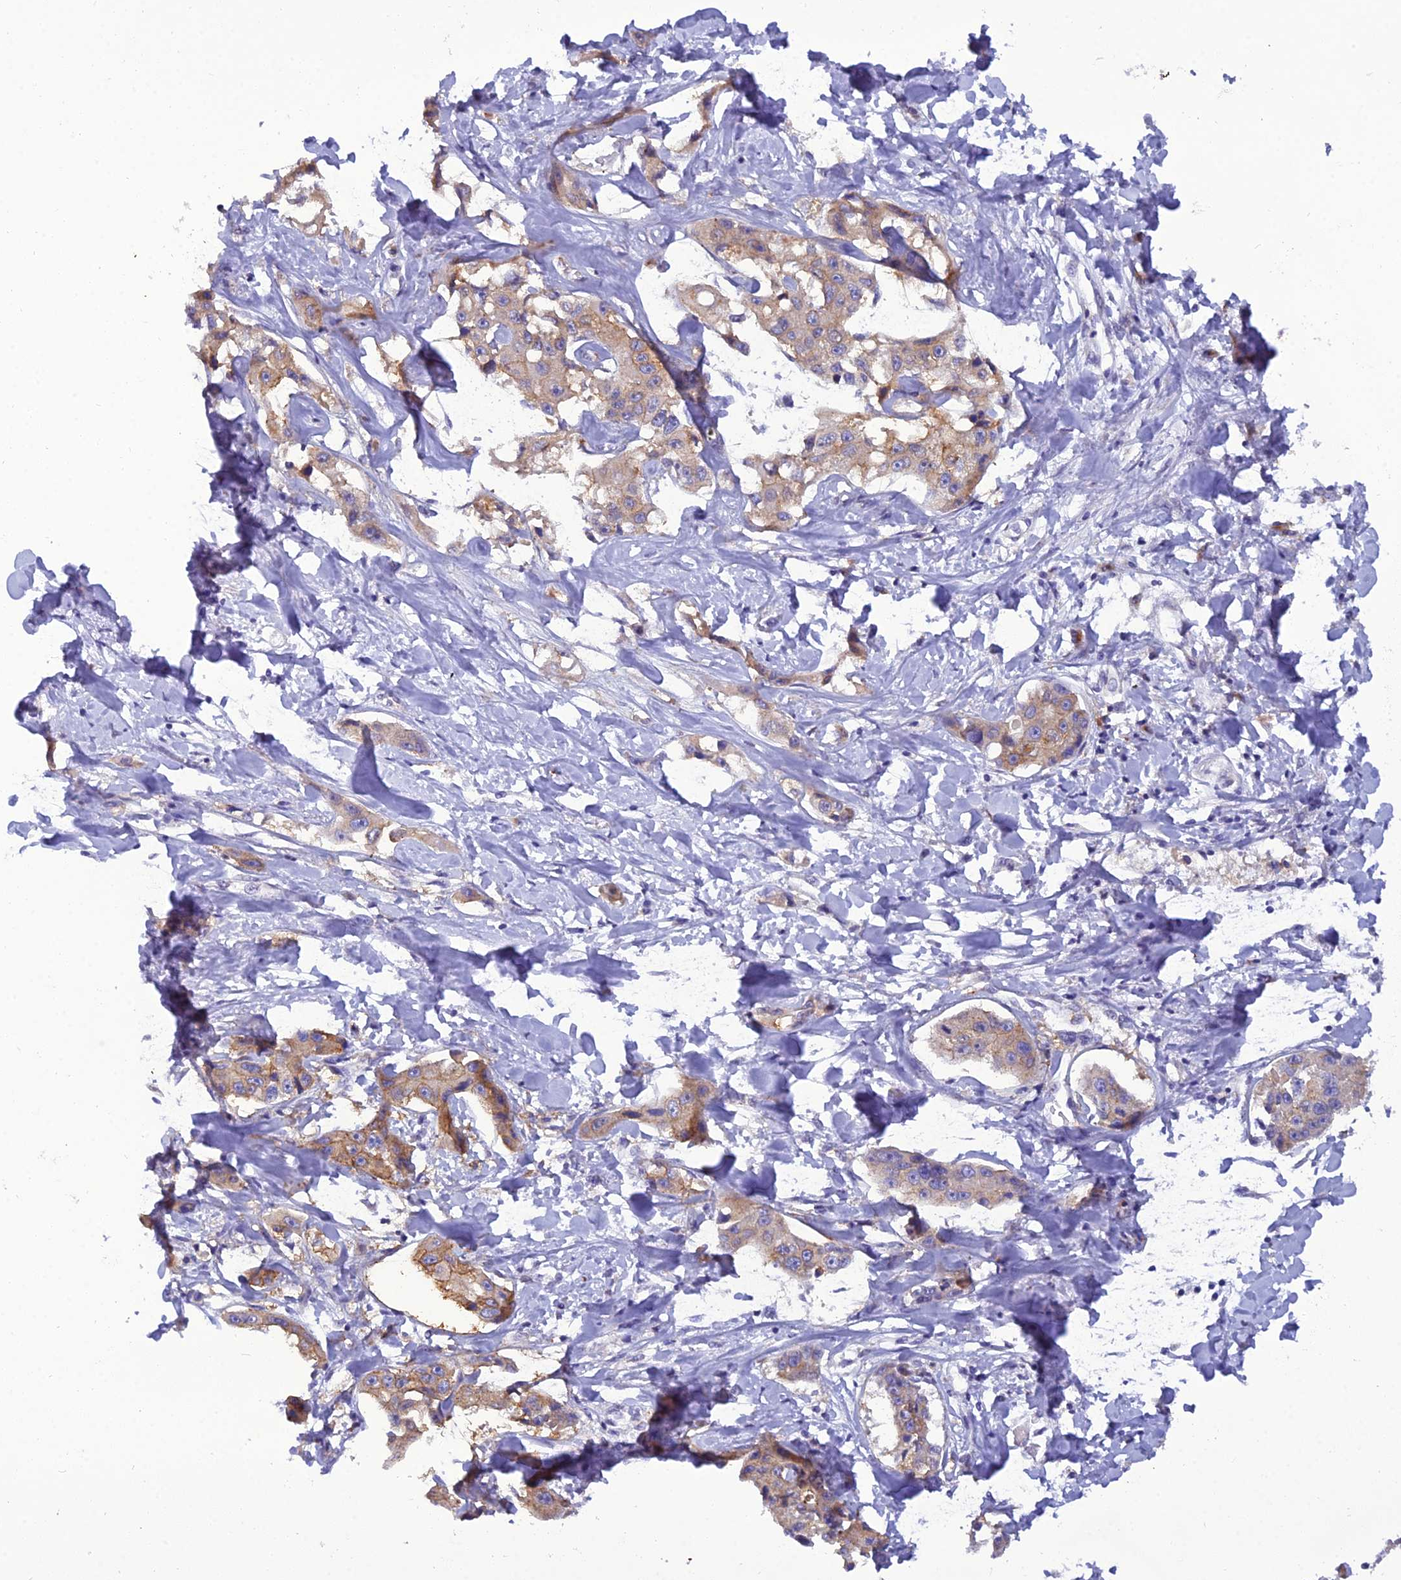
{"staining": {"intensity": "moderate", "quantity": ">75%", "location": "cytoplasmic/membranous"}, "tissue": "liver cancer", "cell_type": "Tumor cells", "image_type": "cancer", "snomed": [{"axis": "morphology", "description": "Cholangiocarcinoma"}, {"axis": "topography", "description": "Liver"}], "caption": "Tumor cells reveal medium levels of moderate cytoplasmic/membranous expression in about >75% of cells in human liver cholangiocarcinoma.", "gene": "GOLPH3", "patient": {"sex": "male", "age": 59}}